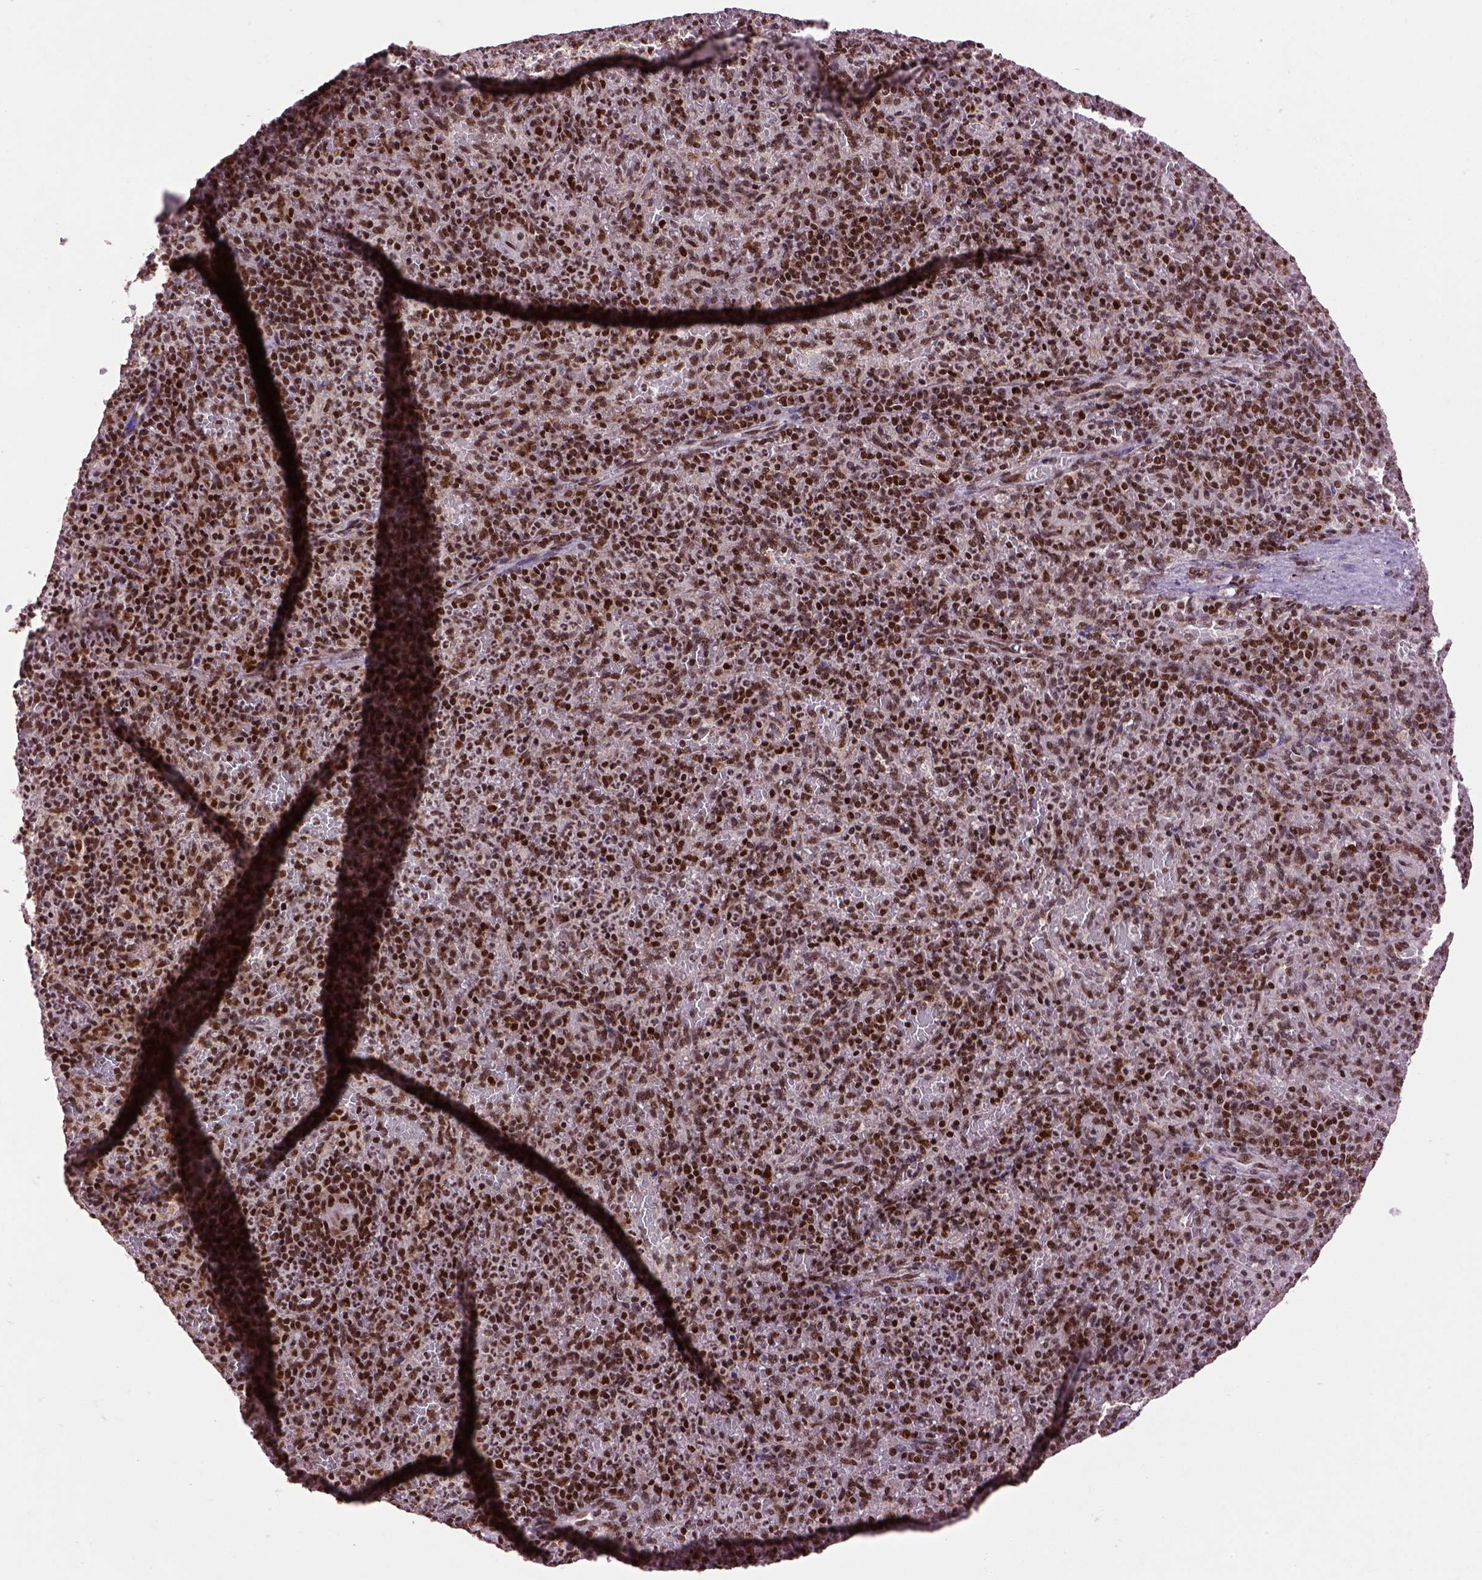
{"staining": {"intensity": "strong", "quantity": ">75%", "location": "nuclear"}, "tissue": "spleen", "cell_type": "Cells in red pulp", "image_type": "normal", "snomed": [{"axis": "morphology", "description": "Normal tissue, NOS"}, {"axis": "topography", "description": "Spleen"}], "caption": "This photomicrograph exhibits unremarkable spleen stained with IHC to label a protein in brown. The nuclear of cells in red pulp show strong positivity for the protein. Nuclei are counter-stained blue.", "gene": "CELF1", "patient": {"sex": "female", "age": 74}}